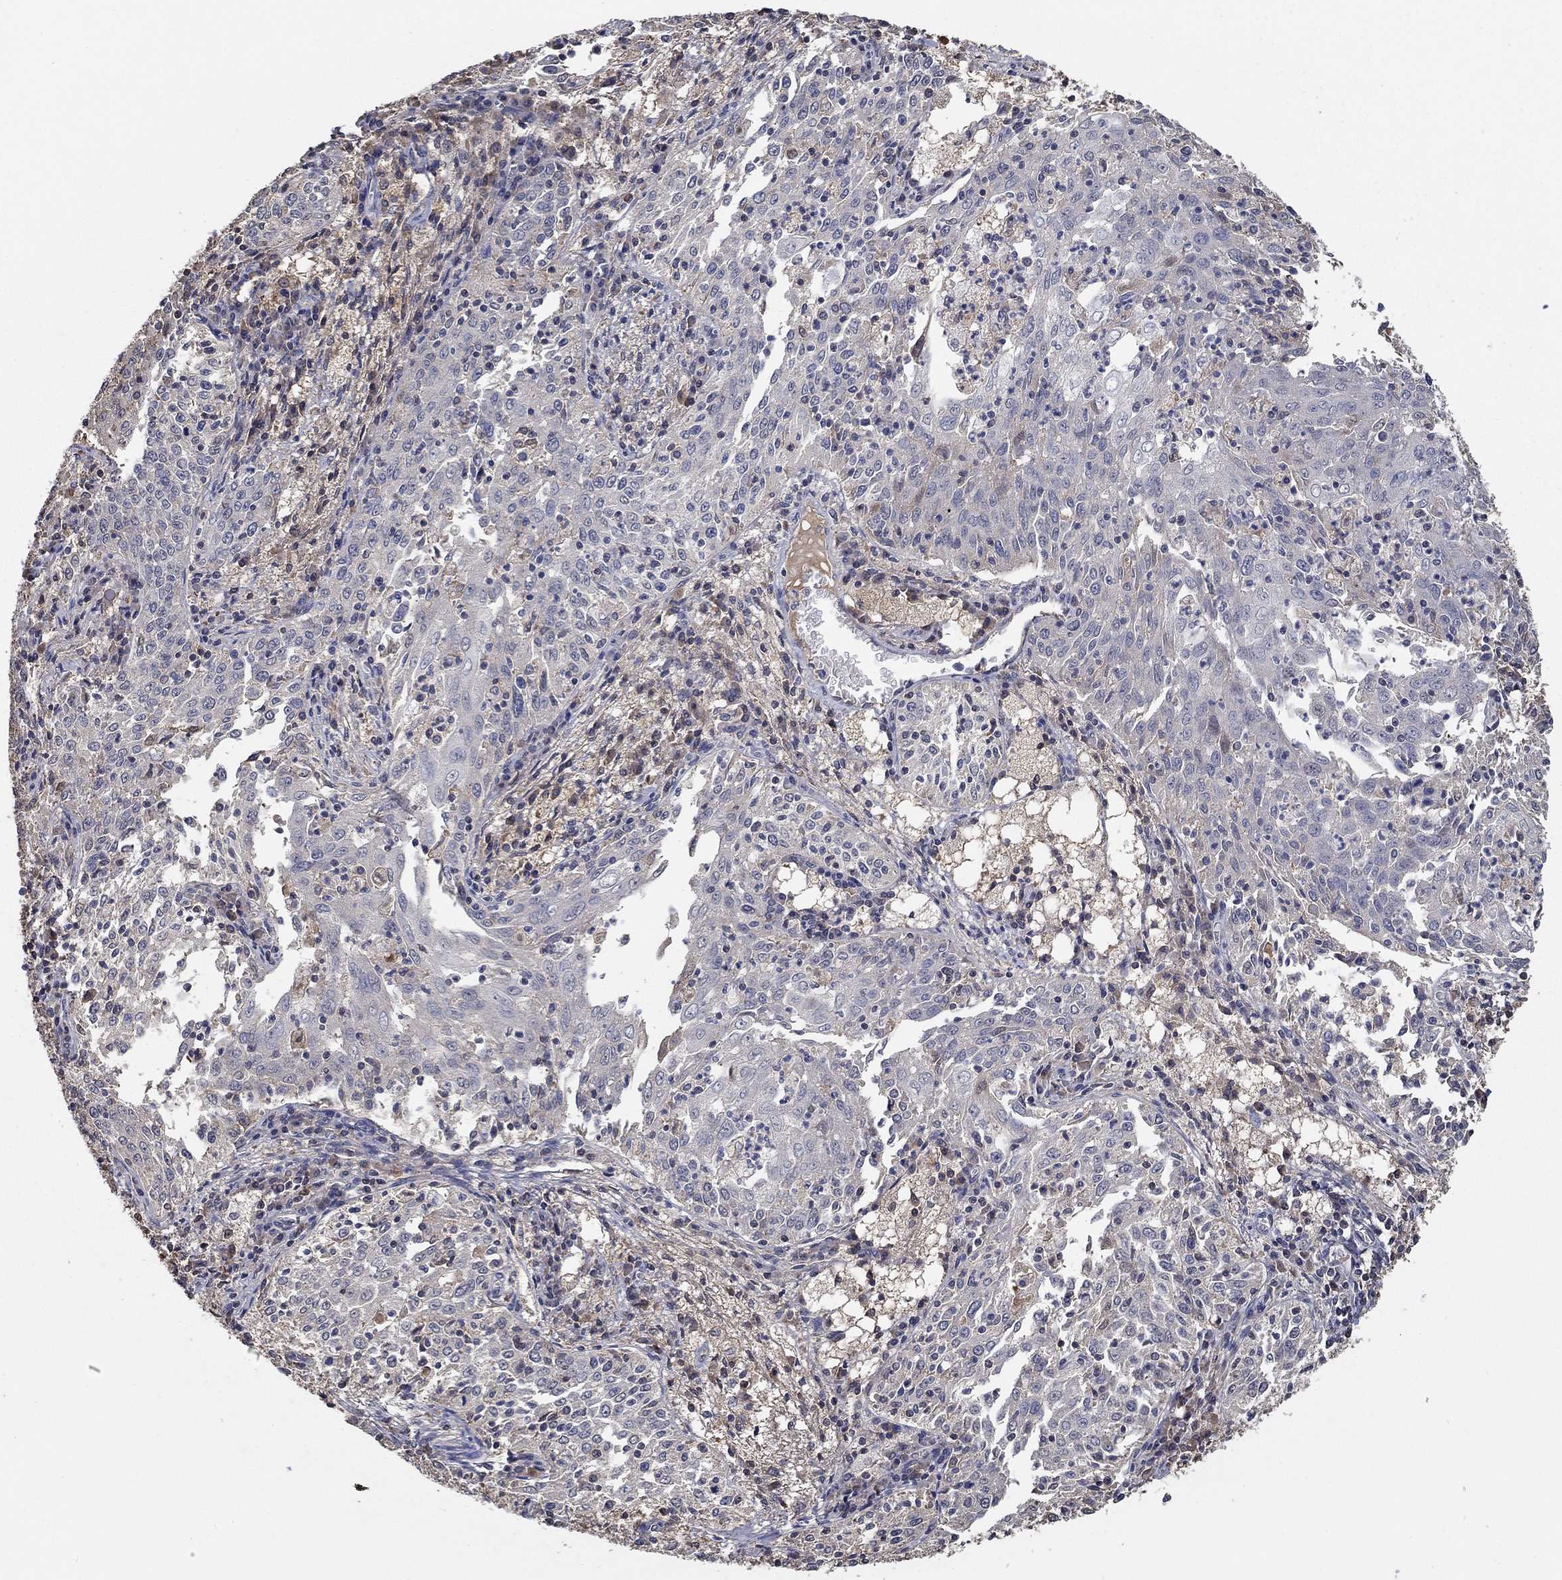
{"staining": {"intensity": "negative", "quantity": "none", "location": "none"}, "tissue": "cervical cancer", "cell_type": "Tumor cells", "image_type": "cancer", "snomed": [{"axis": "morphology", "description": "Squamous cell carcinoma, NOS"}, {"axis": "topography", "description": "Cervix"}], "caption": "Image shows no protein expression in tumor cells of squamous cell carcinoma (cervical) tissue. The staining is performed using DAB (3,3'-diaminobenzidine) brown chromogen with nuclei counter-stained in using hematoxylin.", "gene": "IL10", "patient": {"sex": "female", "age": 41}}